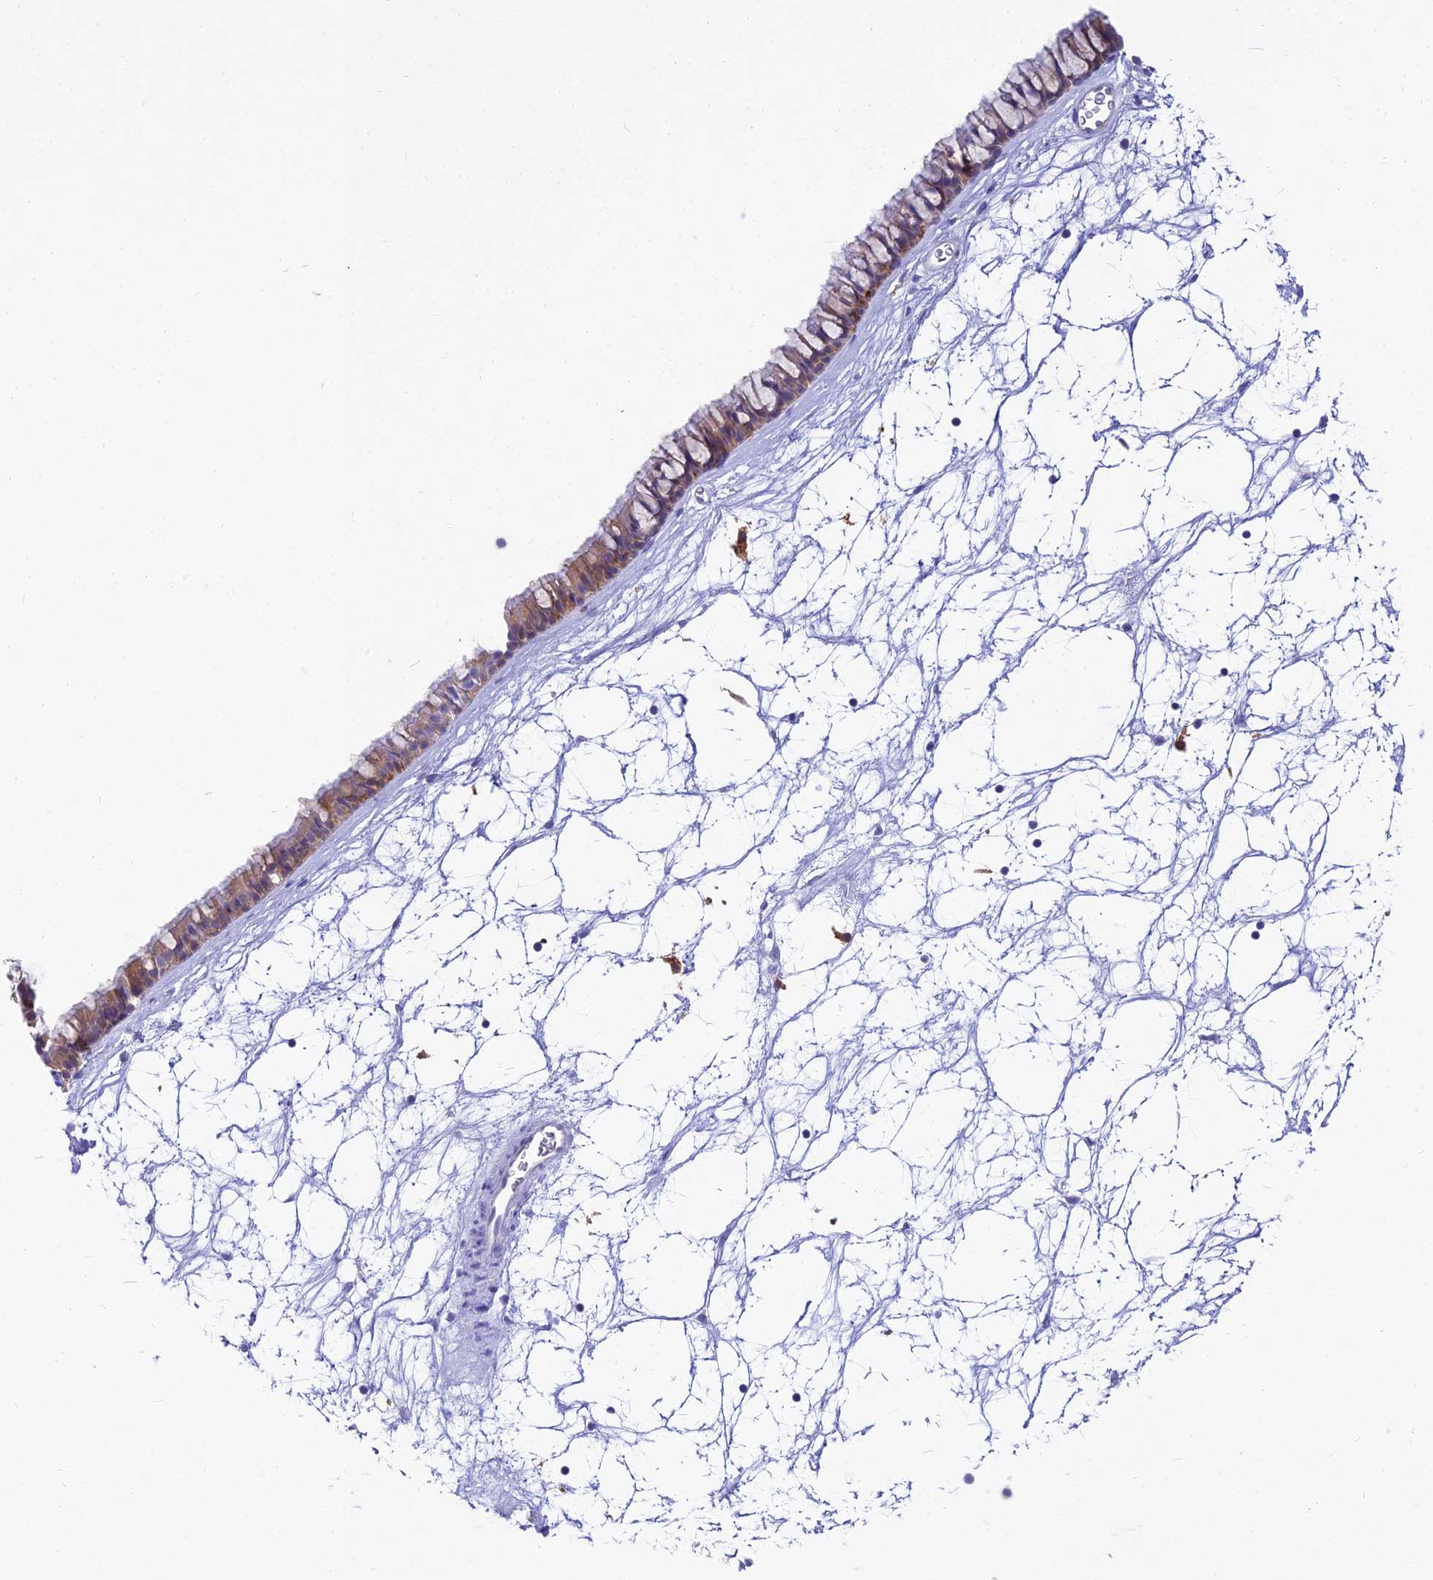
{"staining": {"intensity": "moderate", "quantity": ">75%", "location": "cytoplasmic/membranous"}, "tissue": "nasopharynx", "cell_type": "Respiratory epithelial cells", "image_type": "normal", "snomed": [{"axis": "morphology", "description": "Normal tissue, NOS"}, {"axis": "topography", "description": "Nasopharynx"}], "caption": "Nasopharynx stained with IHC reveals moderate cytoplasmic/membranous positivity in approximately >75% of respiratory epithelial cells. The protein is shown in brown color, while the nuclei are stained blue.", "gene": "UBE2G1", "patient": {"sex": "male", "age": 64}}